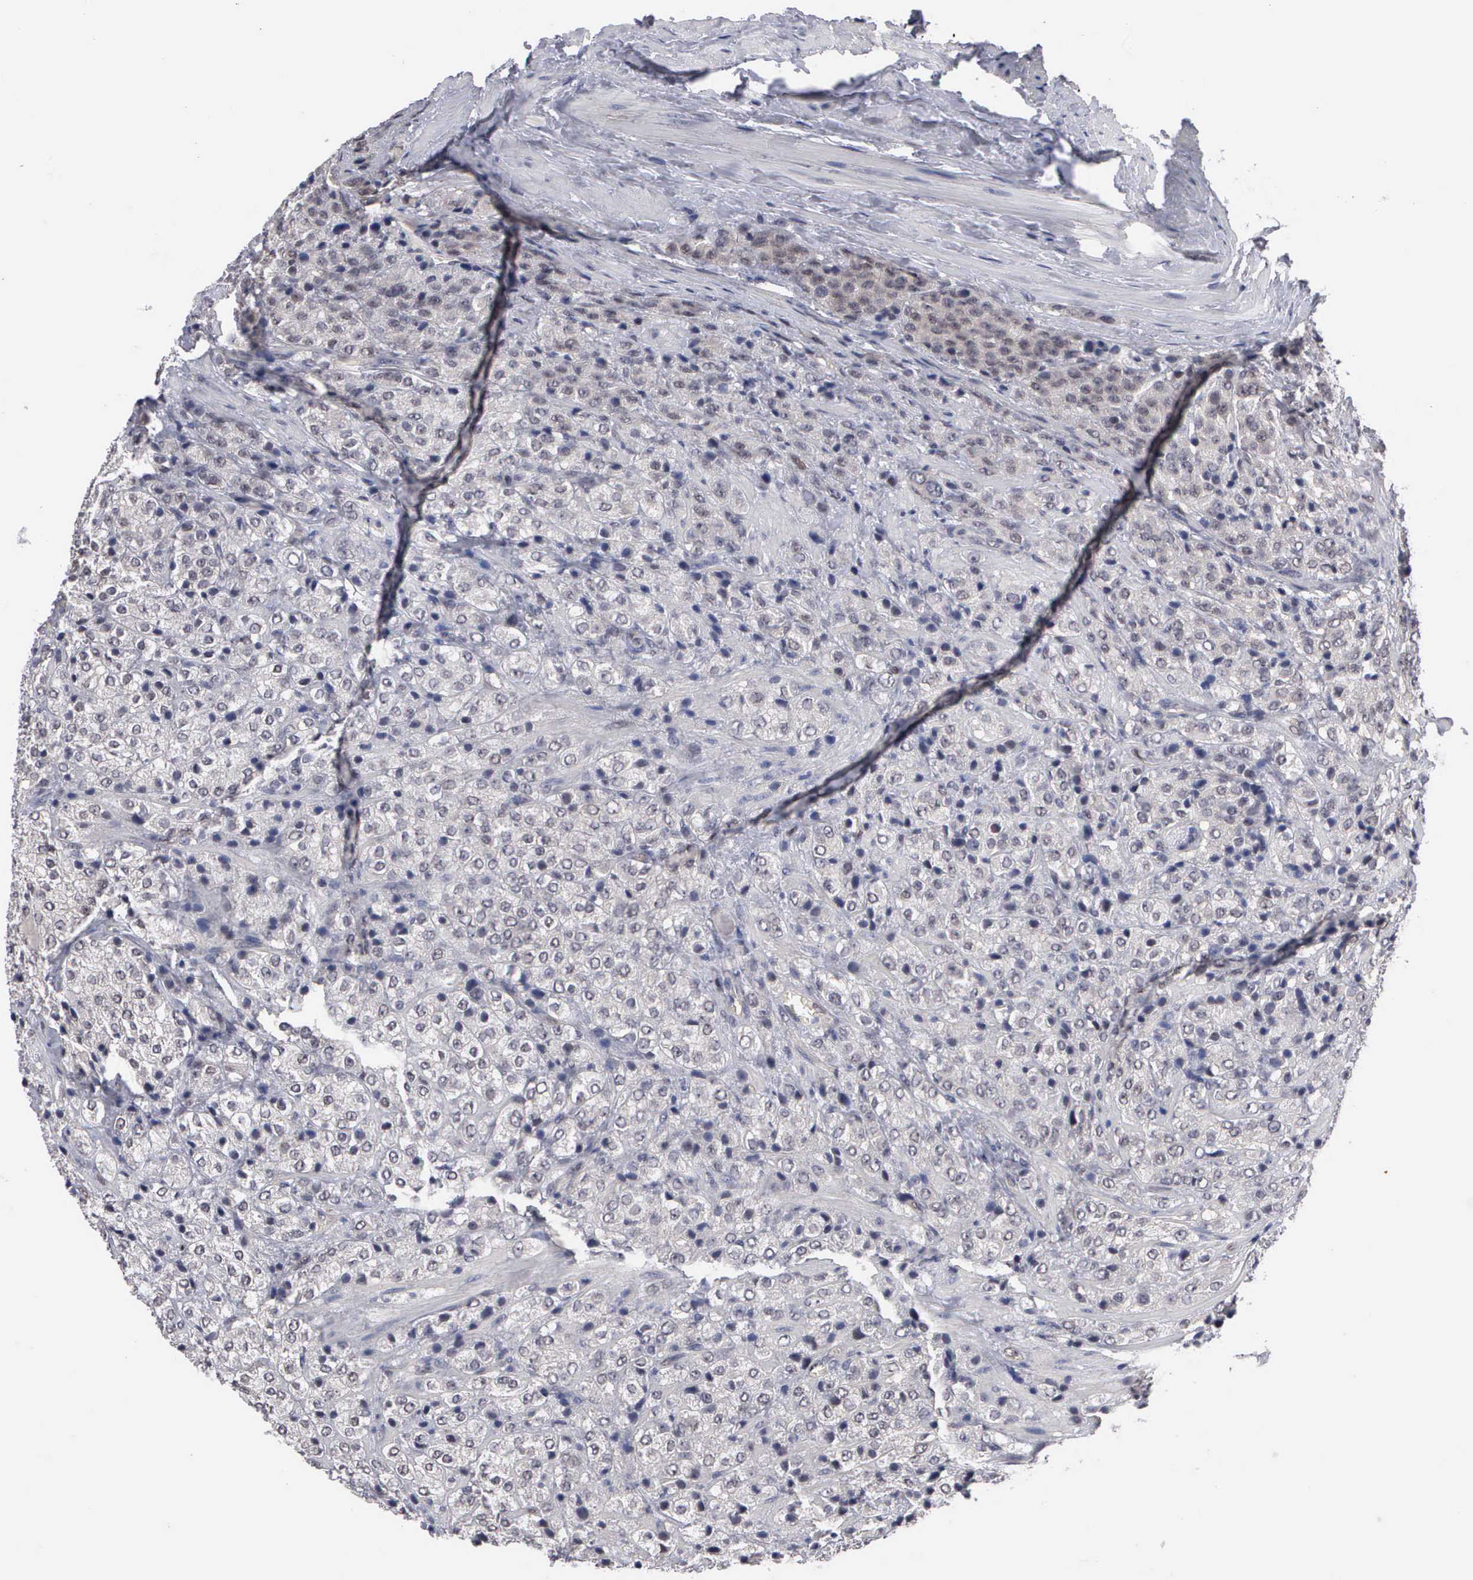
{"staining": {"intensity": "negative", "quantity": "none", "location": "none"}, "tissue": "prostate cancer", "cell_type": "Tumor cells", "image_type": "cancer", "snomed": [{"axis": "morphology", "description": "Adenocarcinoma, Medium grade"}, {"axis": "topography", "description": "Prostate"}], "caption": "Immunohistochemistry image of neoplastic tissue: human prostate cancer stained with DAB (3,3'-diaminobenzidine) demonstrates no significant protein staining in tumor cells.", "gene": "ZBTB33", "patient": {"sex": "male", "age": 70}}